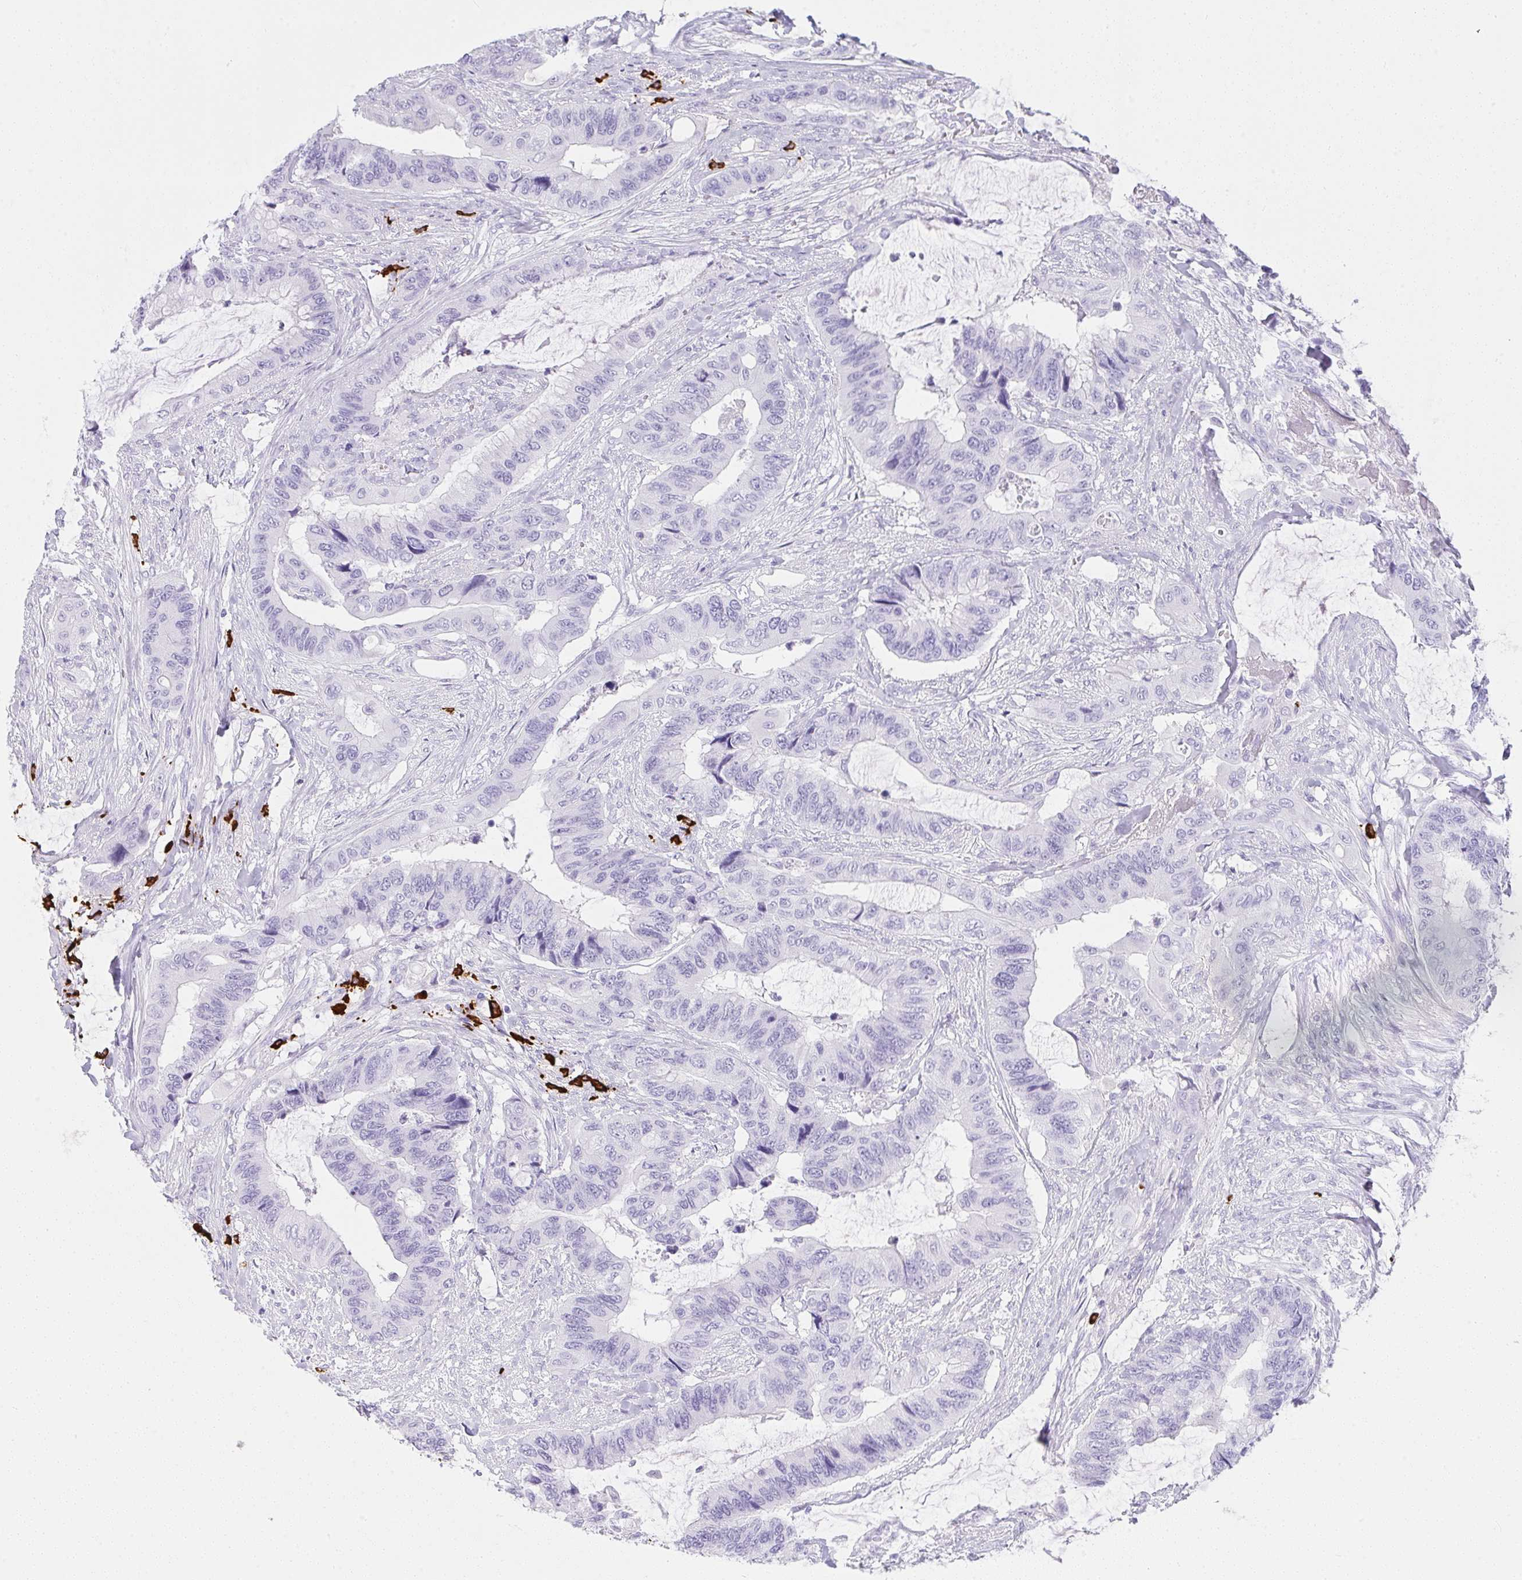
{"staining": {"intensity": "negative", "quantity": "none", "location": "none"}, "tissue": "colorectal cancer", "cell_type": "Tumor cells", "image_type": "cancer", "snomed": [{"axis": "morphology", "description": "Adenocarcinoma, NOS"}, {"axis": "topography", "description": "Rectum"}], "caption": "This photomicrograph is of colorectal cancer (adenocarcinoma) stained with immunohistochemistry to label a protein in brown with the nuclei are counter-stained blue. There is no expression in tumor cells. (Stains: DAB (3,3'-diaminobenzidine) immunohistochemistry (IHC) with hematoxylin counter stain, Microscopy: brightfield microscopy at high magnification).", "gene": "CDADC1", "patient": {"sex": "female", "age": 59}}